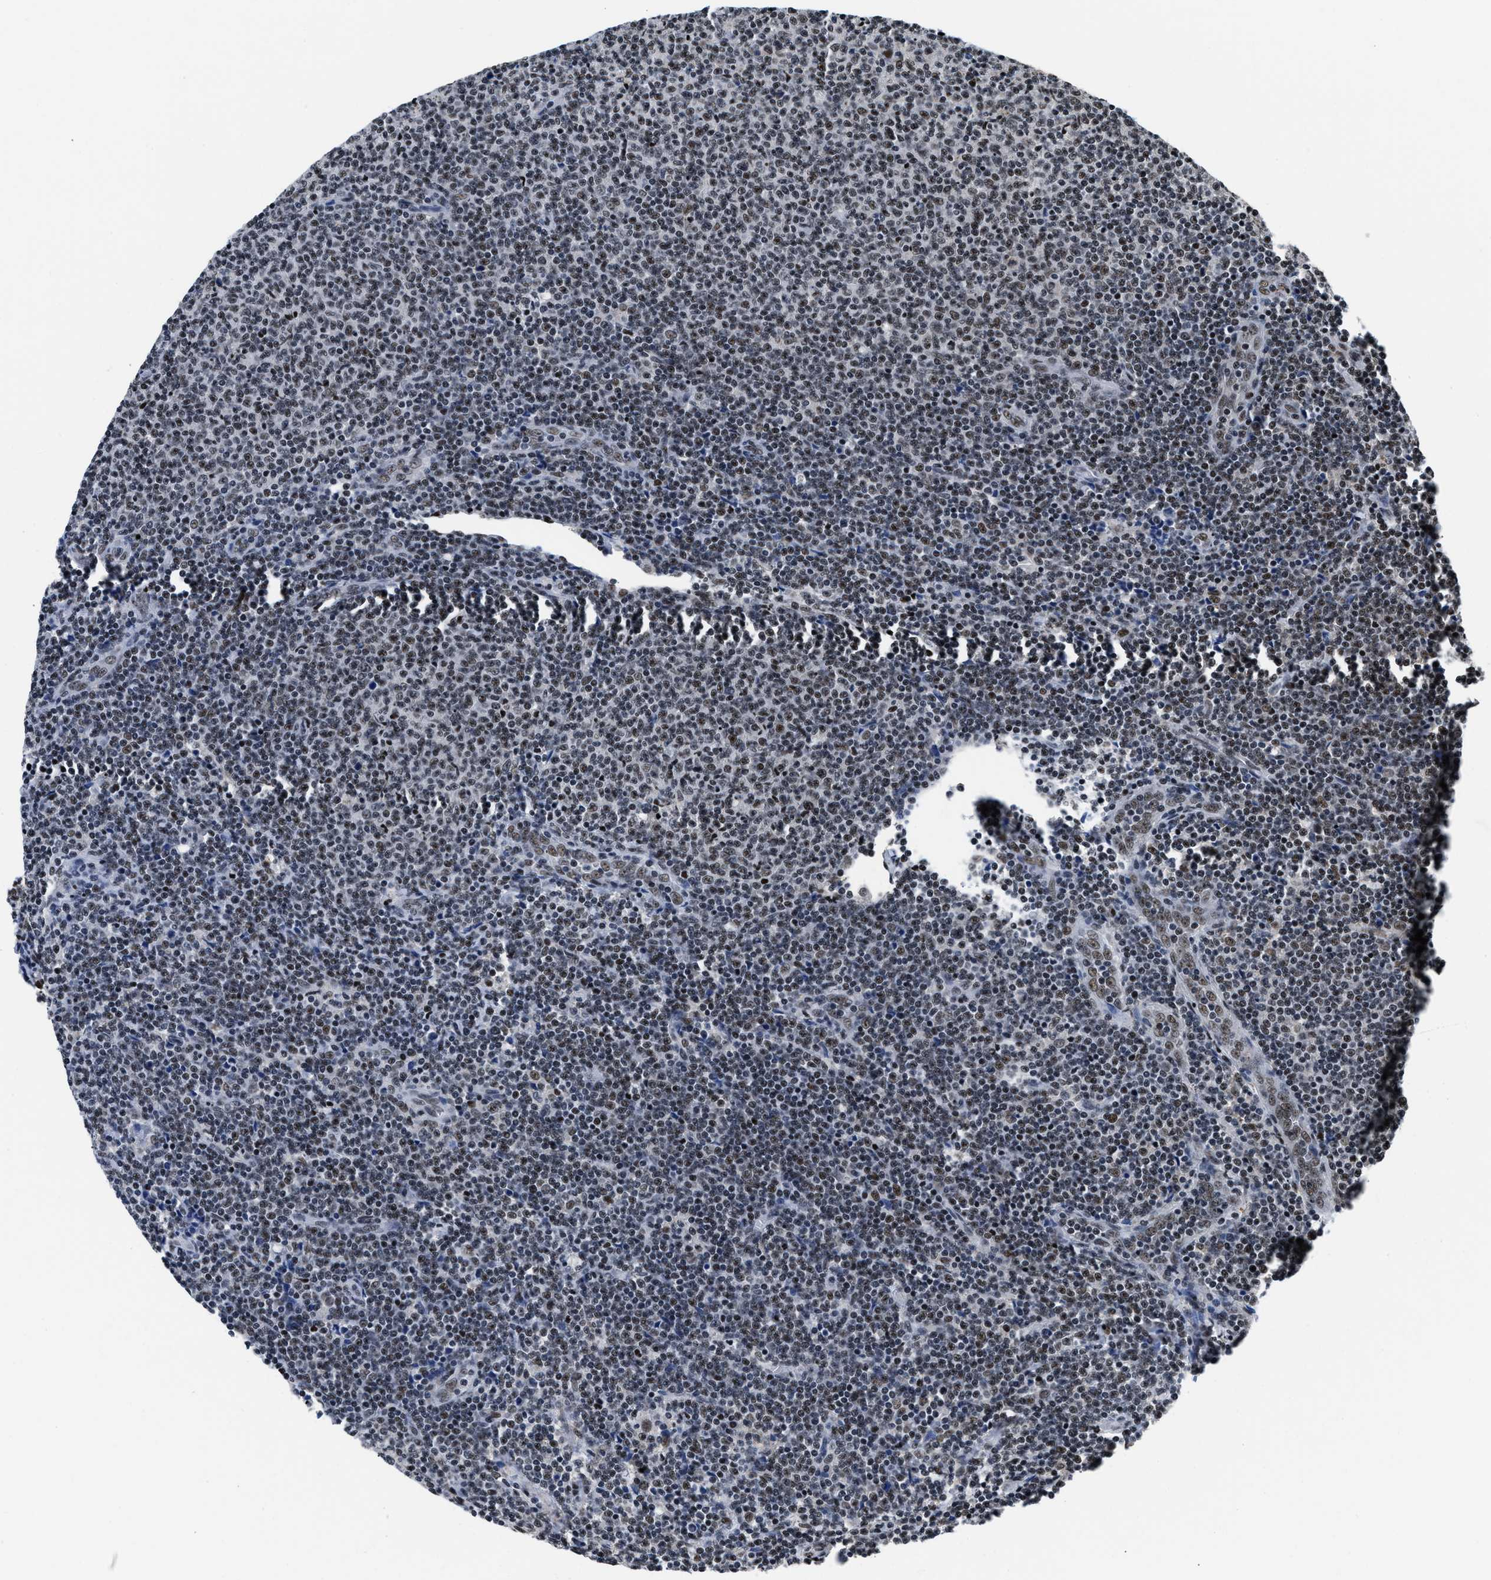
{"staining": {"intensity": "moderate", "quantity": "25%-75%", "location": "nuclear"}, "tissue": "lymphoma", "cell_type": "Tumor cells", "image_type": "cancer", "snomed": [{"axis": "morphology", "description": "Malignant lymphoma, non-Hodgkin's type, Low grade"}, {"axis": "topography", "description": "Lymph node"}], "caption": "A high-resolution photomicrograph shows immunohistochemistry staining of low-grade malignant lymphoma, non-Hodgkin's type, which reveals moderate nuclear expression in approximately 25%-75% of tumor cells.", "gene": "HNRNPH2", "patient": {"sex": "male", "age": 66}}